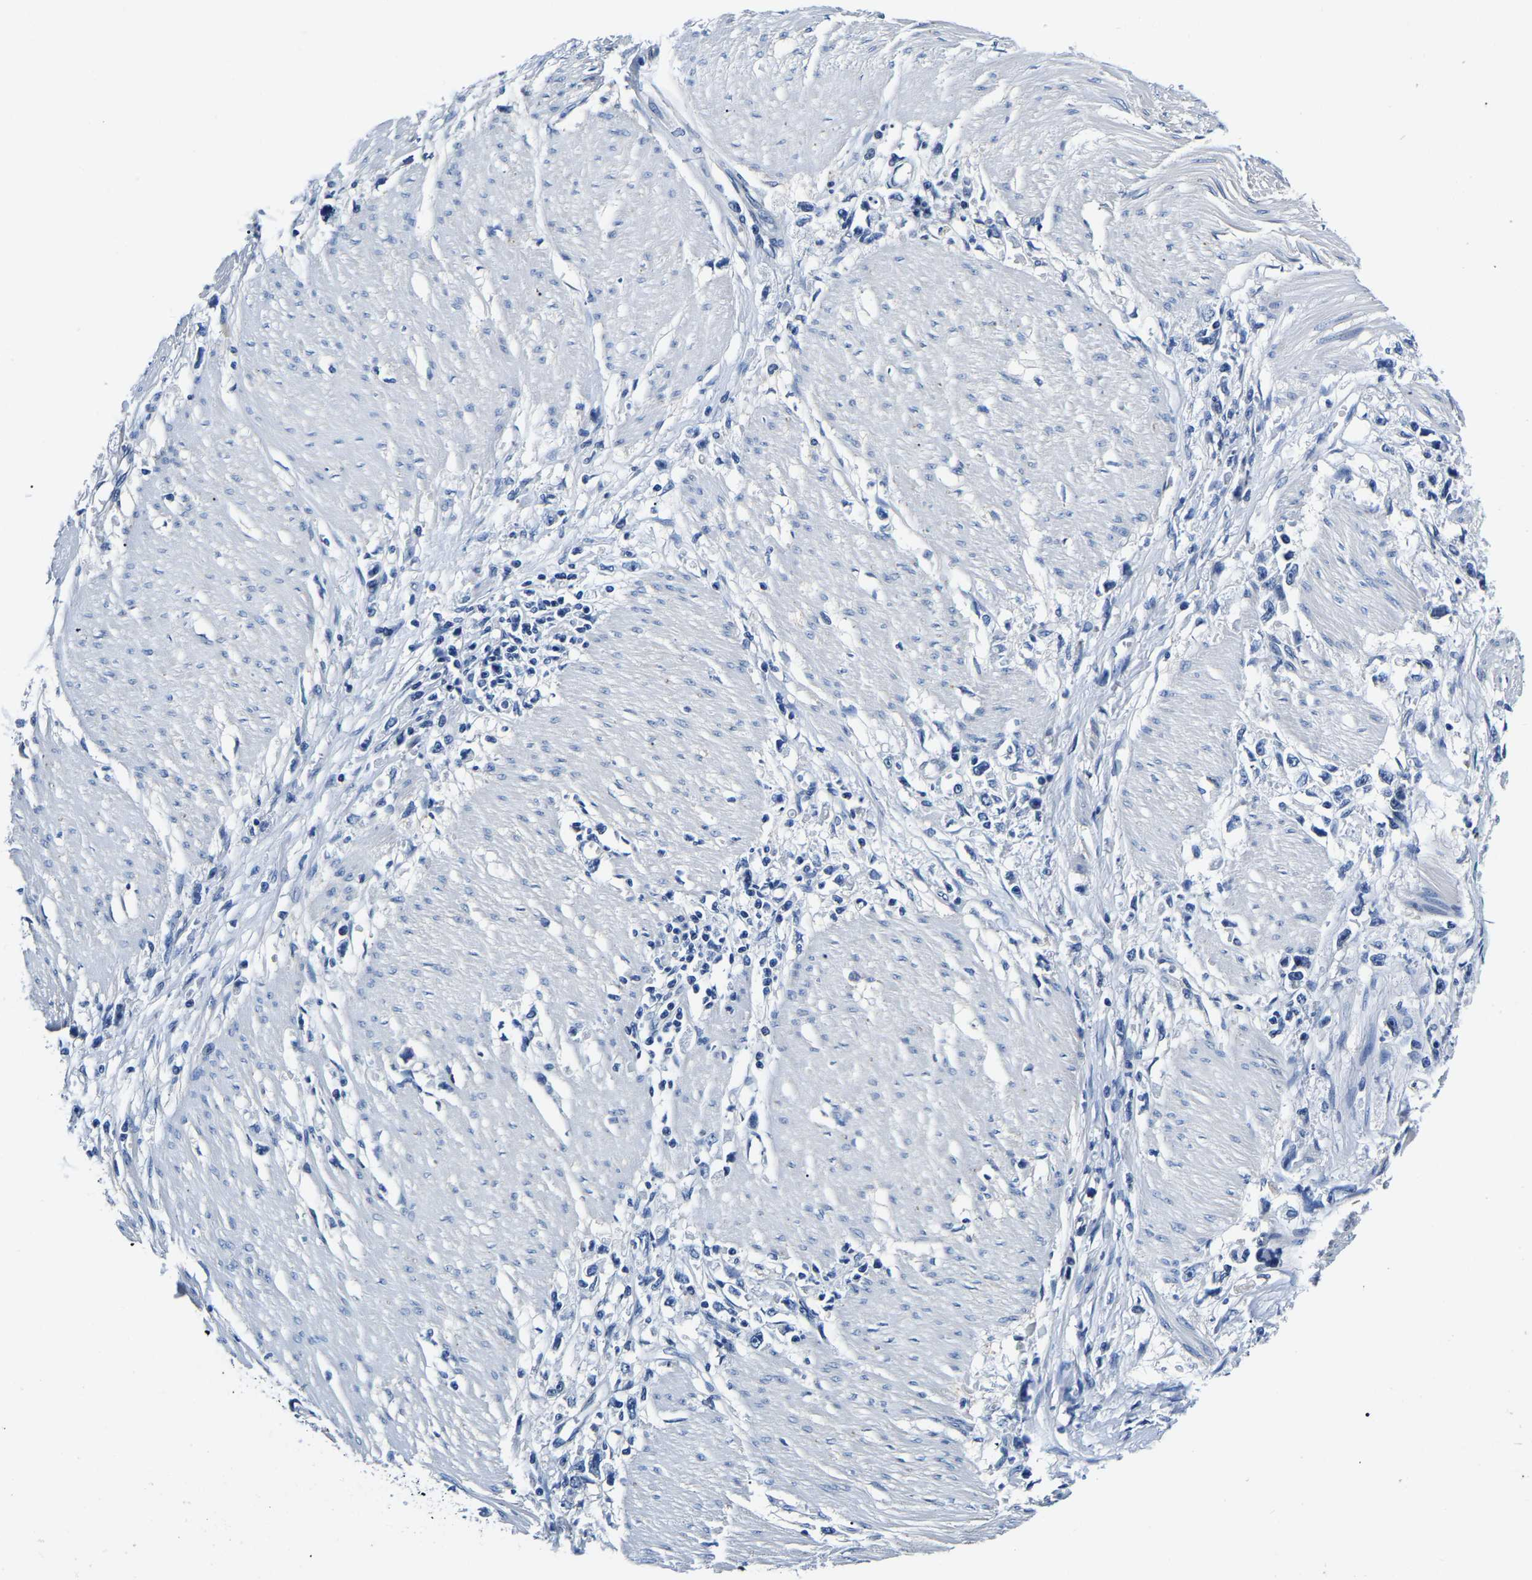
{"staining": {"intensity": "negative", "quantity": "none", "location": "none"}, "tissue": "stomach cancer", "cell_type": "Tumor cells", "image_type": "cancer", "snomed": [{"axis": "morphology", "description": "Adenocarcinoma, NOS"}, {"axis": "topography", "description": "Stomach"}], "caption": "Immunohistochemistry of adenocarcinoma (stomach) shows no positivity in tumor cells.", "gene": "ACO1", "patient": {"sex": "female", "age": 59}}